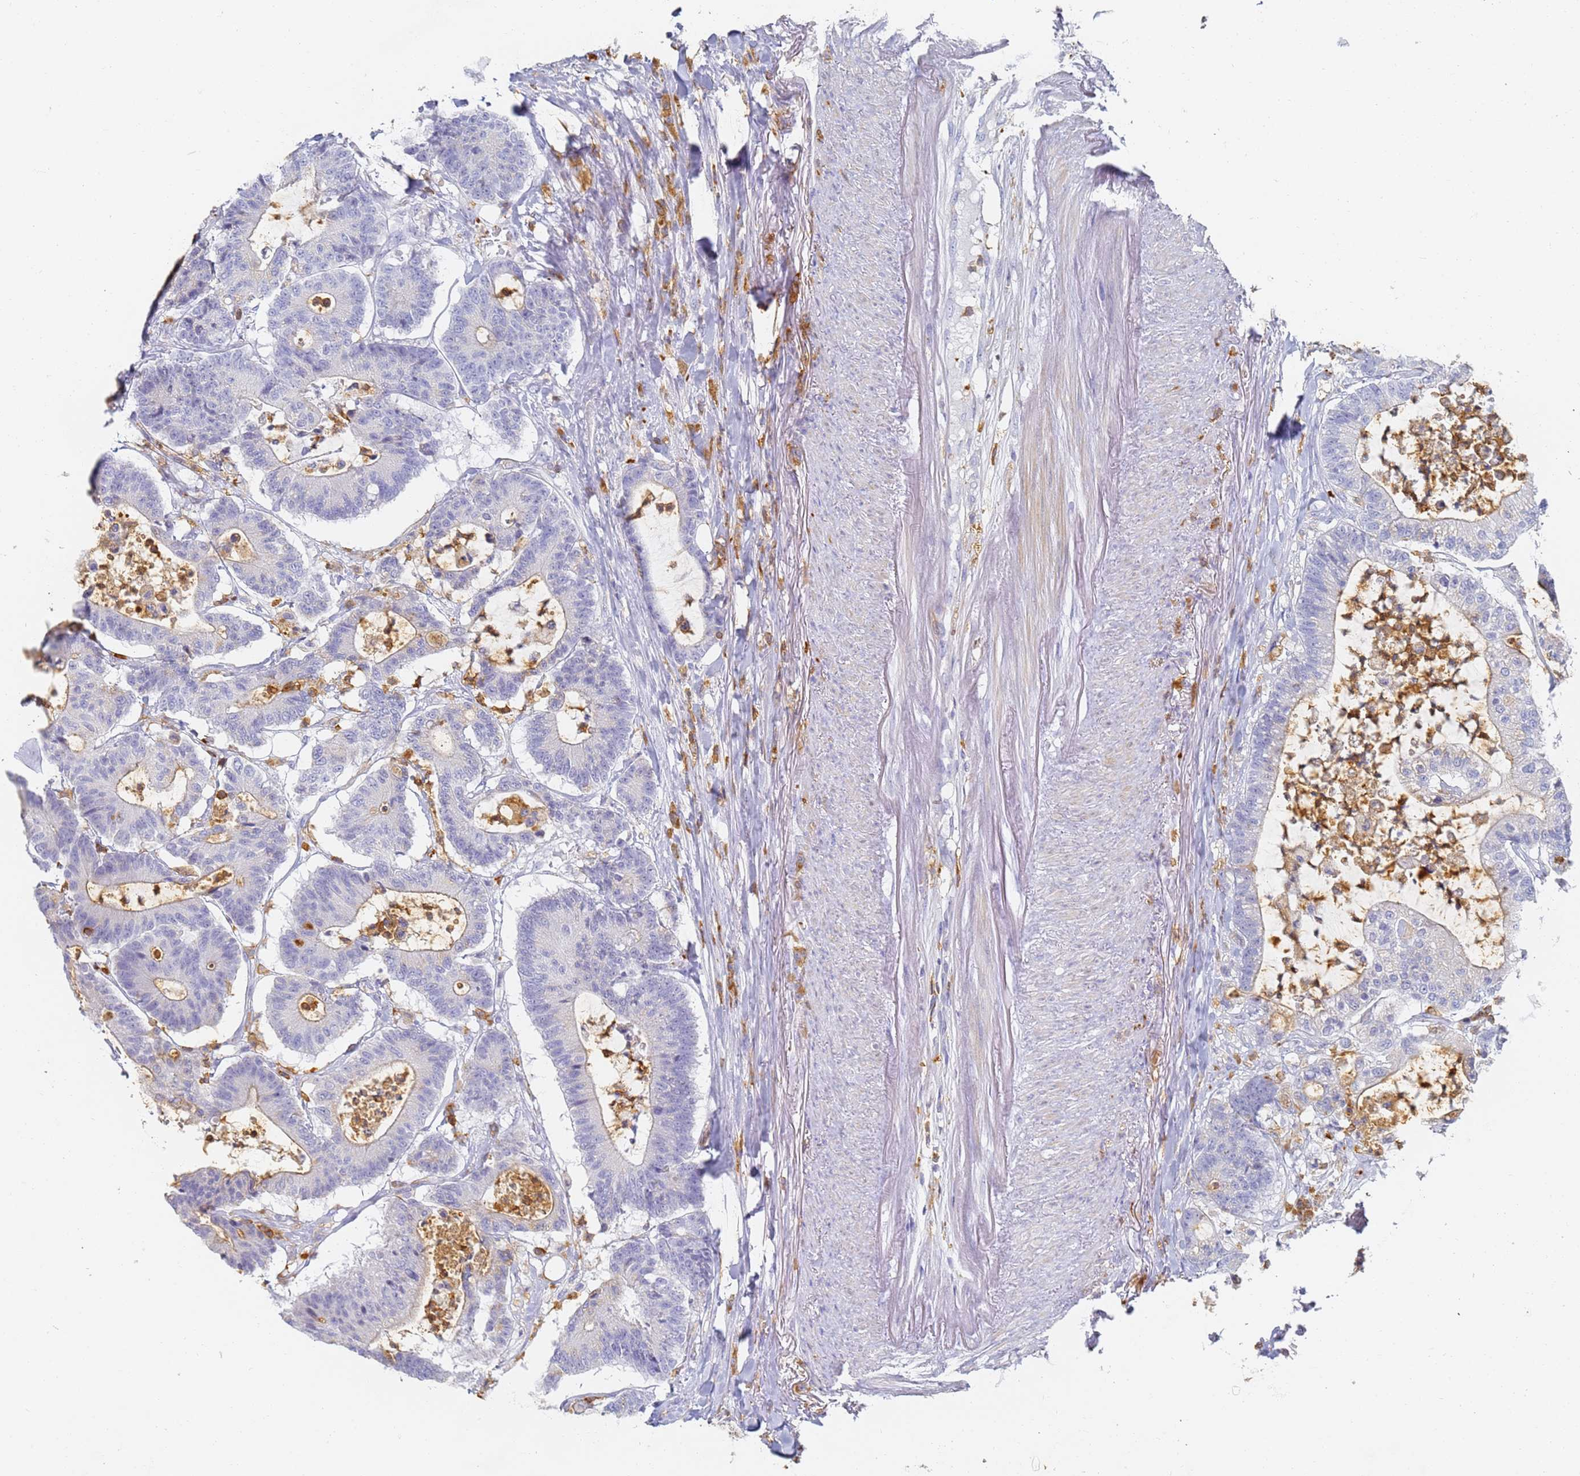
{"staining": {"intensity": "negative", "quantity": "none", "location": "none"}, "tissue": "colorectal cancer", "cell_type": "Tumor cells", "image_type": "cancer", "snomed": [{"axis": "morphology", "description": "Adenocarcinoma, NOS"}, {"axis": "topography", "description": "Colon"}], "caption": "Histopathology image shows no significant protein expression in tumor cells of colorectal cancer.", "gene": "BIN2", "patient": {"sex": "female", "age": 84}}